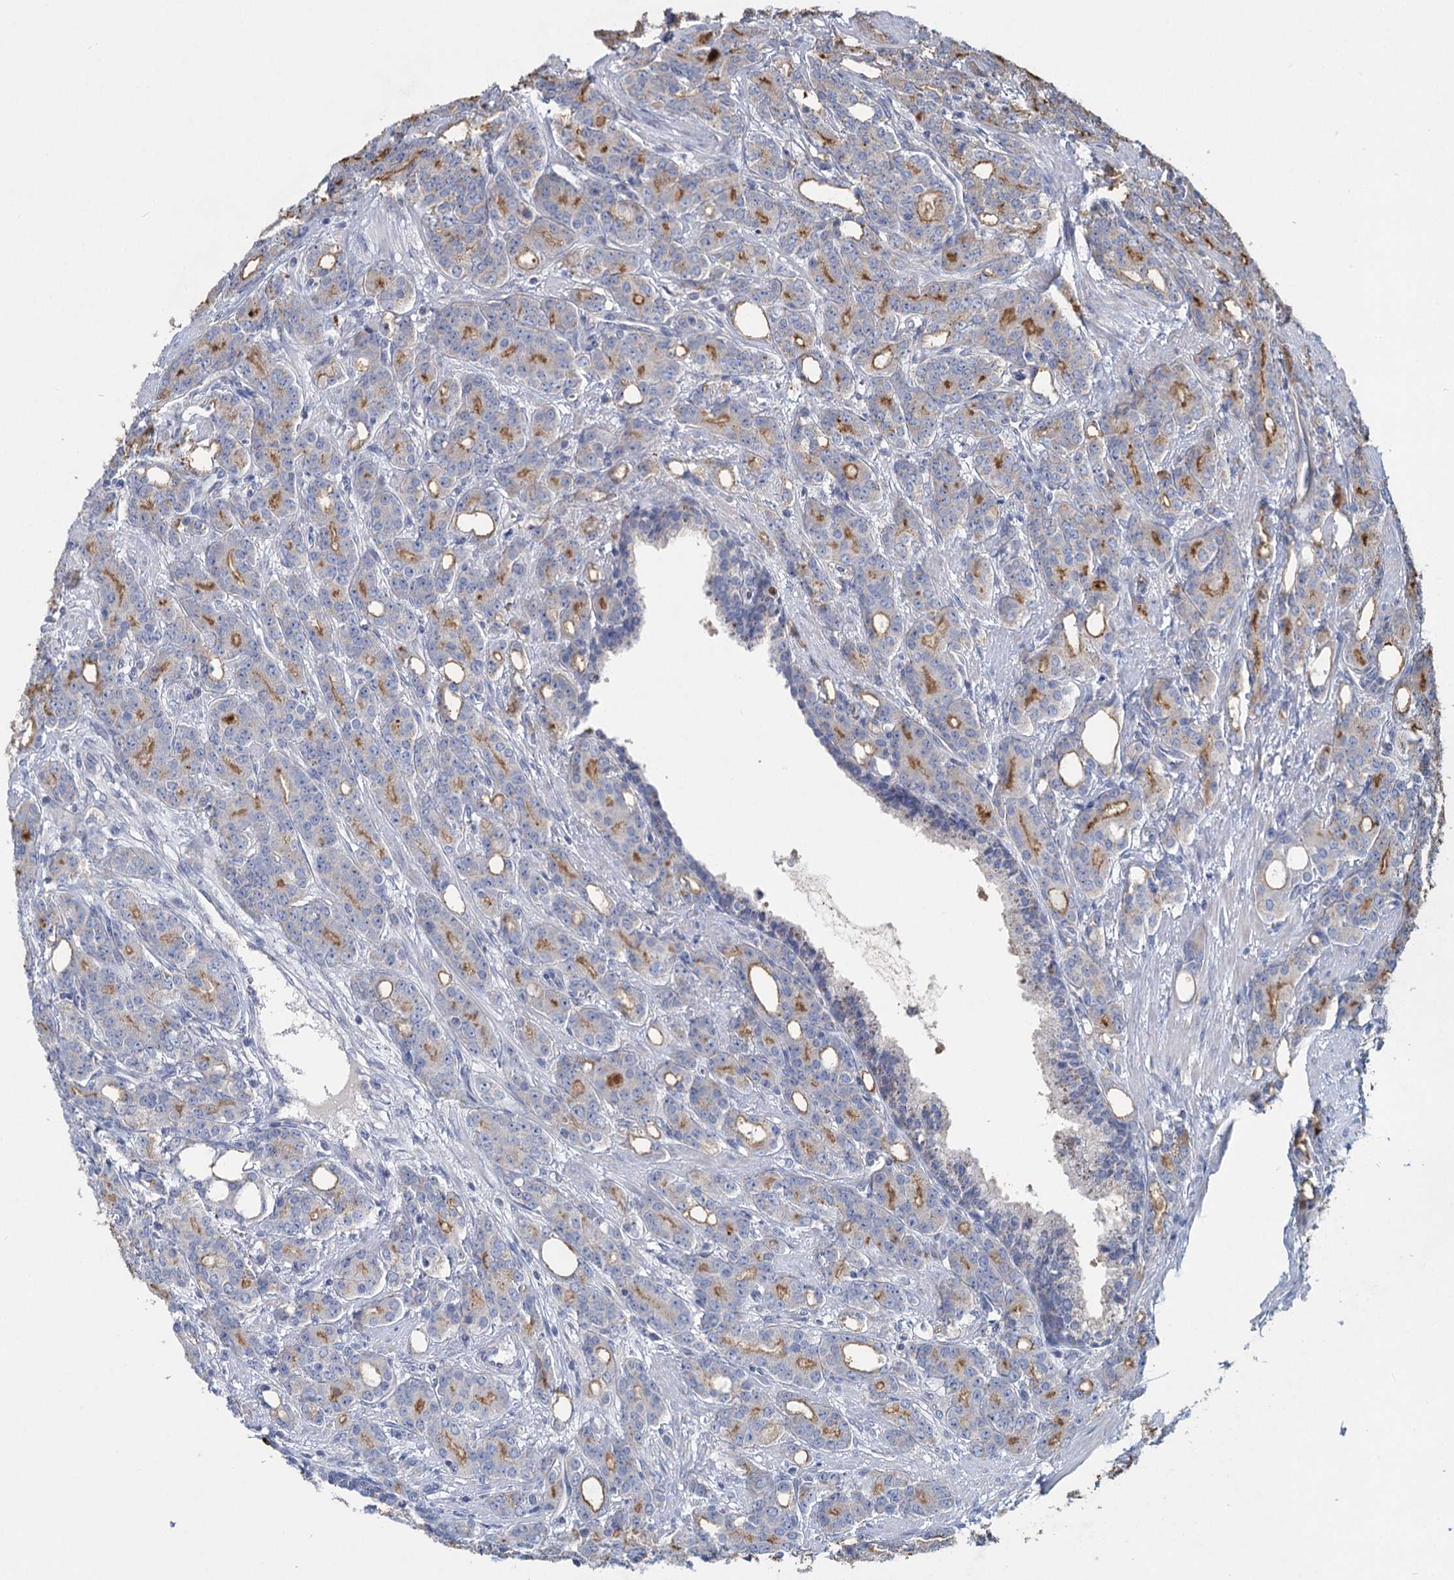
{"staining": {"intensity": "moderate", "quantity": "<25%", "location": "cytoplasmic/membranous"}, "tissue": "prostate cancer", "cell_type": "Tumor cells", "image_type": "cancer", "snomed": [{"axis": "morphology", "description": "Adenocarcinoma, High grade"}, {"axis": "topography", "description": "Prostate"}], "caption": "Protein expression by immunohistochemistry demonstrates moderate cytoplasmic/membranous staining in about <25% of tumor cells in prostate cancer.", "gene": "HES2", "patient": {"sex": "male", "age": 62}}